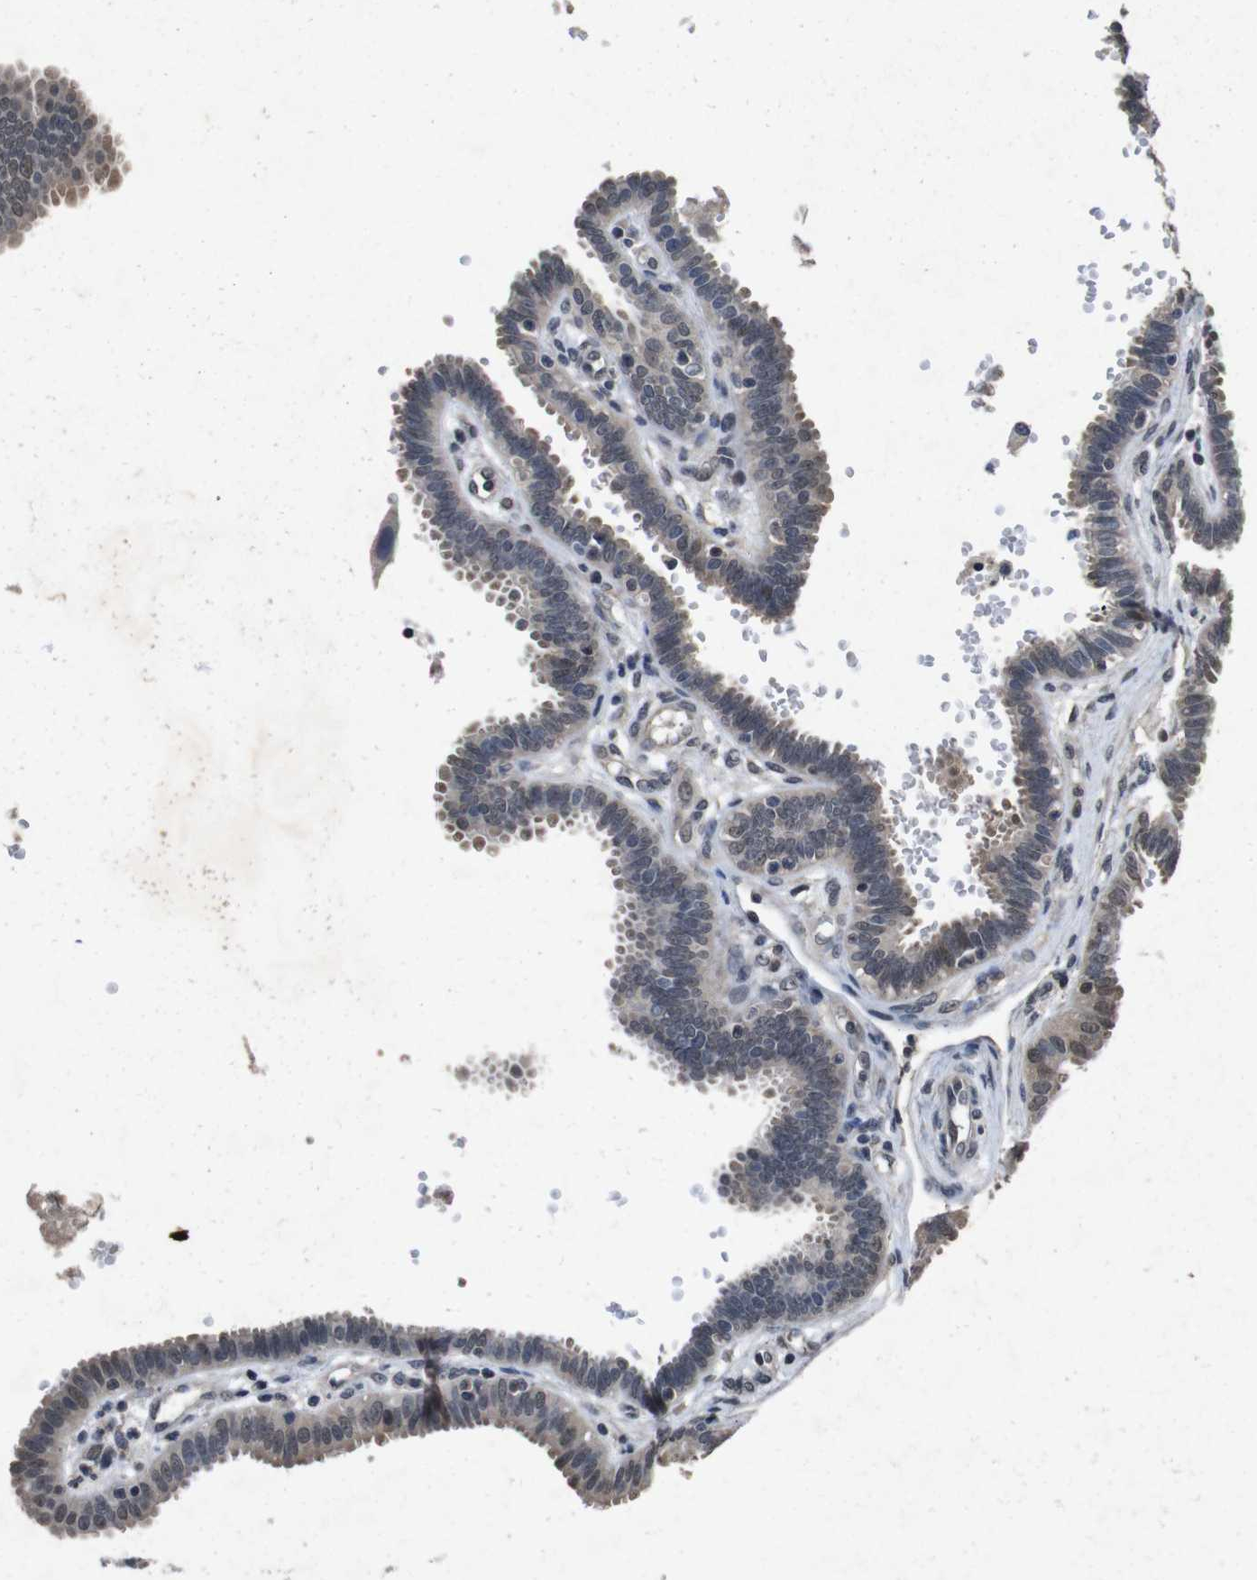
{"staining": {"intensity": "weak", "quantity": "25%-75%", "location": "cytoplasmic/membranous"}, "tissue": "fallopian tube", "cell_type": "Glandular cells", "image_type": "normal", "snomed": [{"axis": "morphology", "description": "Normal tissue, NOS"}, {"axis": "topography", "description": "Fallopian tube"}], "caption": "Approximately 25%-75% of glandular cells in unremarkable fallopian tube demonstrate weak cytoplasmic/membranous protein staining as visualized by brown immunohistochemical staining.", "gene": "AKT3", "patient": {"sex": "female", "age": 32}}